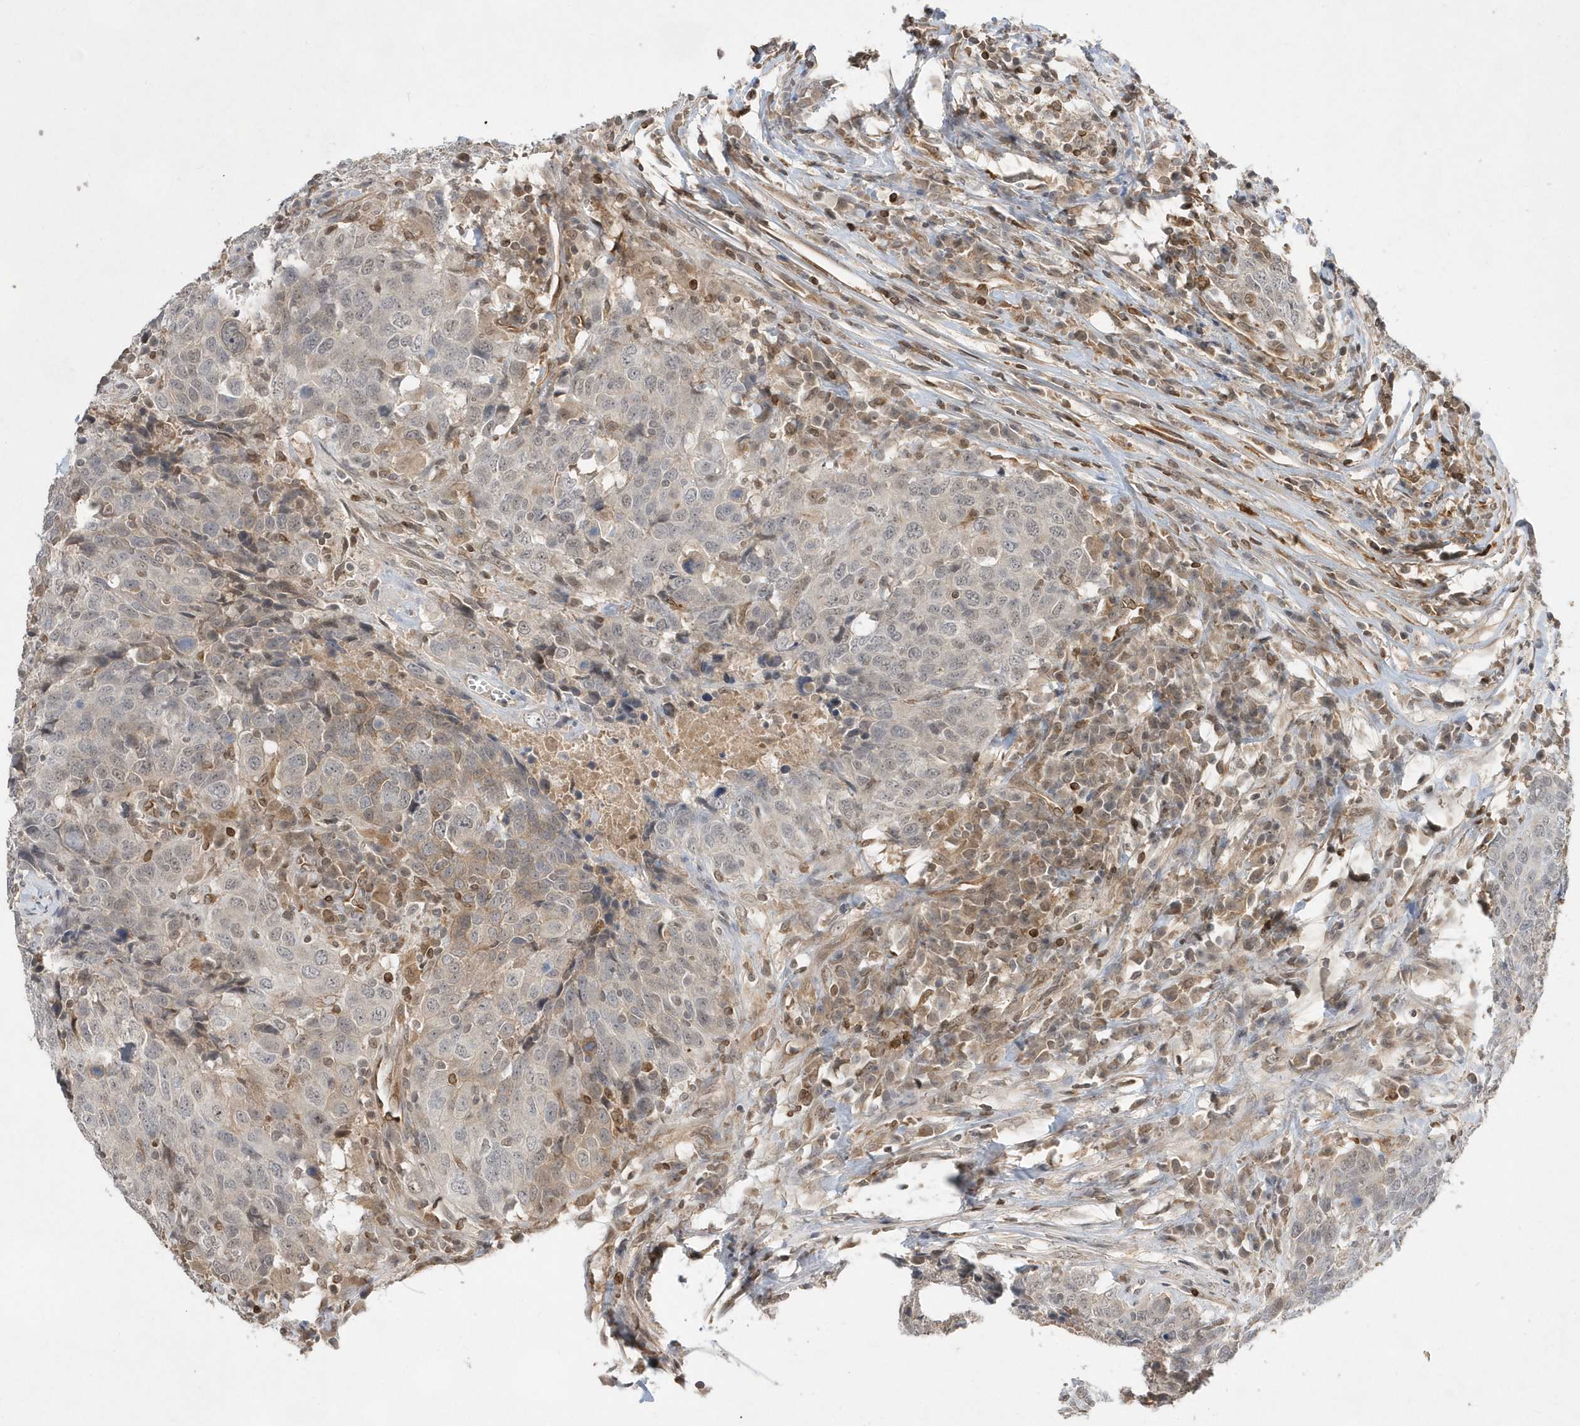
{"staining": {"intensity": "negative", "quantity": "none", "location": "none"}, "tissue": "head and neck cancer", "cell_type": "Tumor cells", "image_type": "cancer", "snomed": [{"axis": "morphology", "description": "Squamous cell carcinoma, NOS"}, {"axis": "topography", "description": "Head-Neck"}], "caption": "Squamous cell carcinoma (head and neck) was stained to show a protein in brown. There is no significant staining in tumor cells. (DAB immunohistochemistry (IHC), high magnification).", "gene": "TMEM132B", "patient": {"sex": "male", "age": 66}}